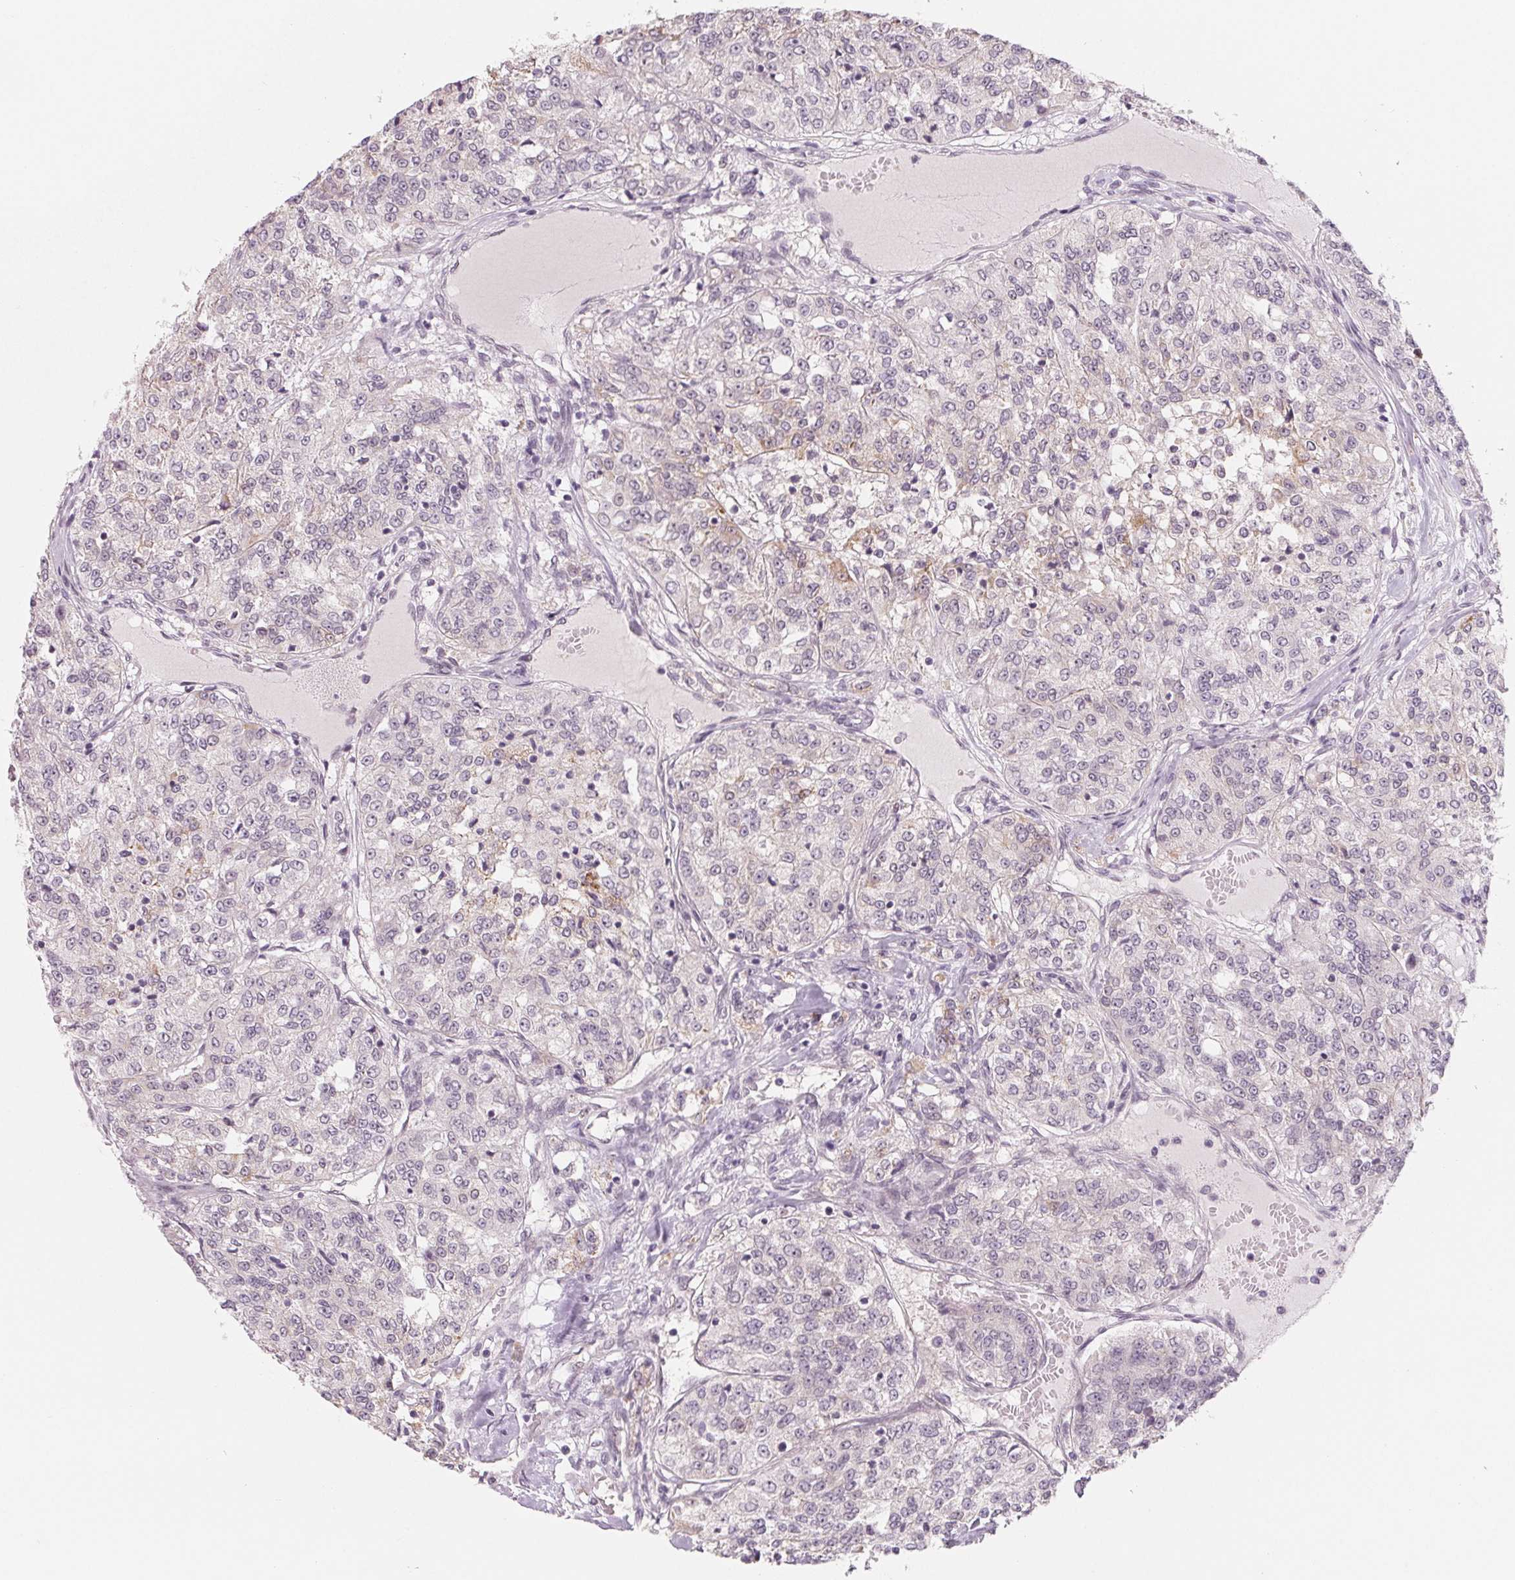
{"staining": {"intensity": "weak", "quantity": "<25%", "location": "cytoplasmic/membranous"}, "tissue": "renal cancer", "cell_type": "Tumor cells", "image_type": "cancer", "snomed": [{"axis": "morphology", "description": "Adenocarcinoma, NOS"}, {"axis": "topography", "description": "Kidney"}], "caption": "Immunohistochemistry (IHC) histopathology image of neoplastic tissue: renal adenocarcinoma stained with DAB shows no significant protein positivity in tumor cells. (DAB (3,3'-diaminobenzidine) IHC with hematoxylin counter stain).", "gene": "CFC1", "patient": {"sex": "female", "age": 63}}